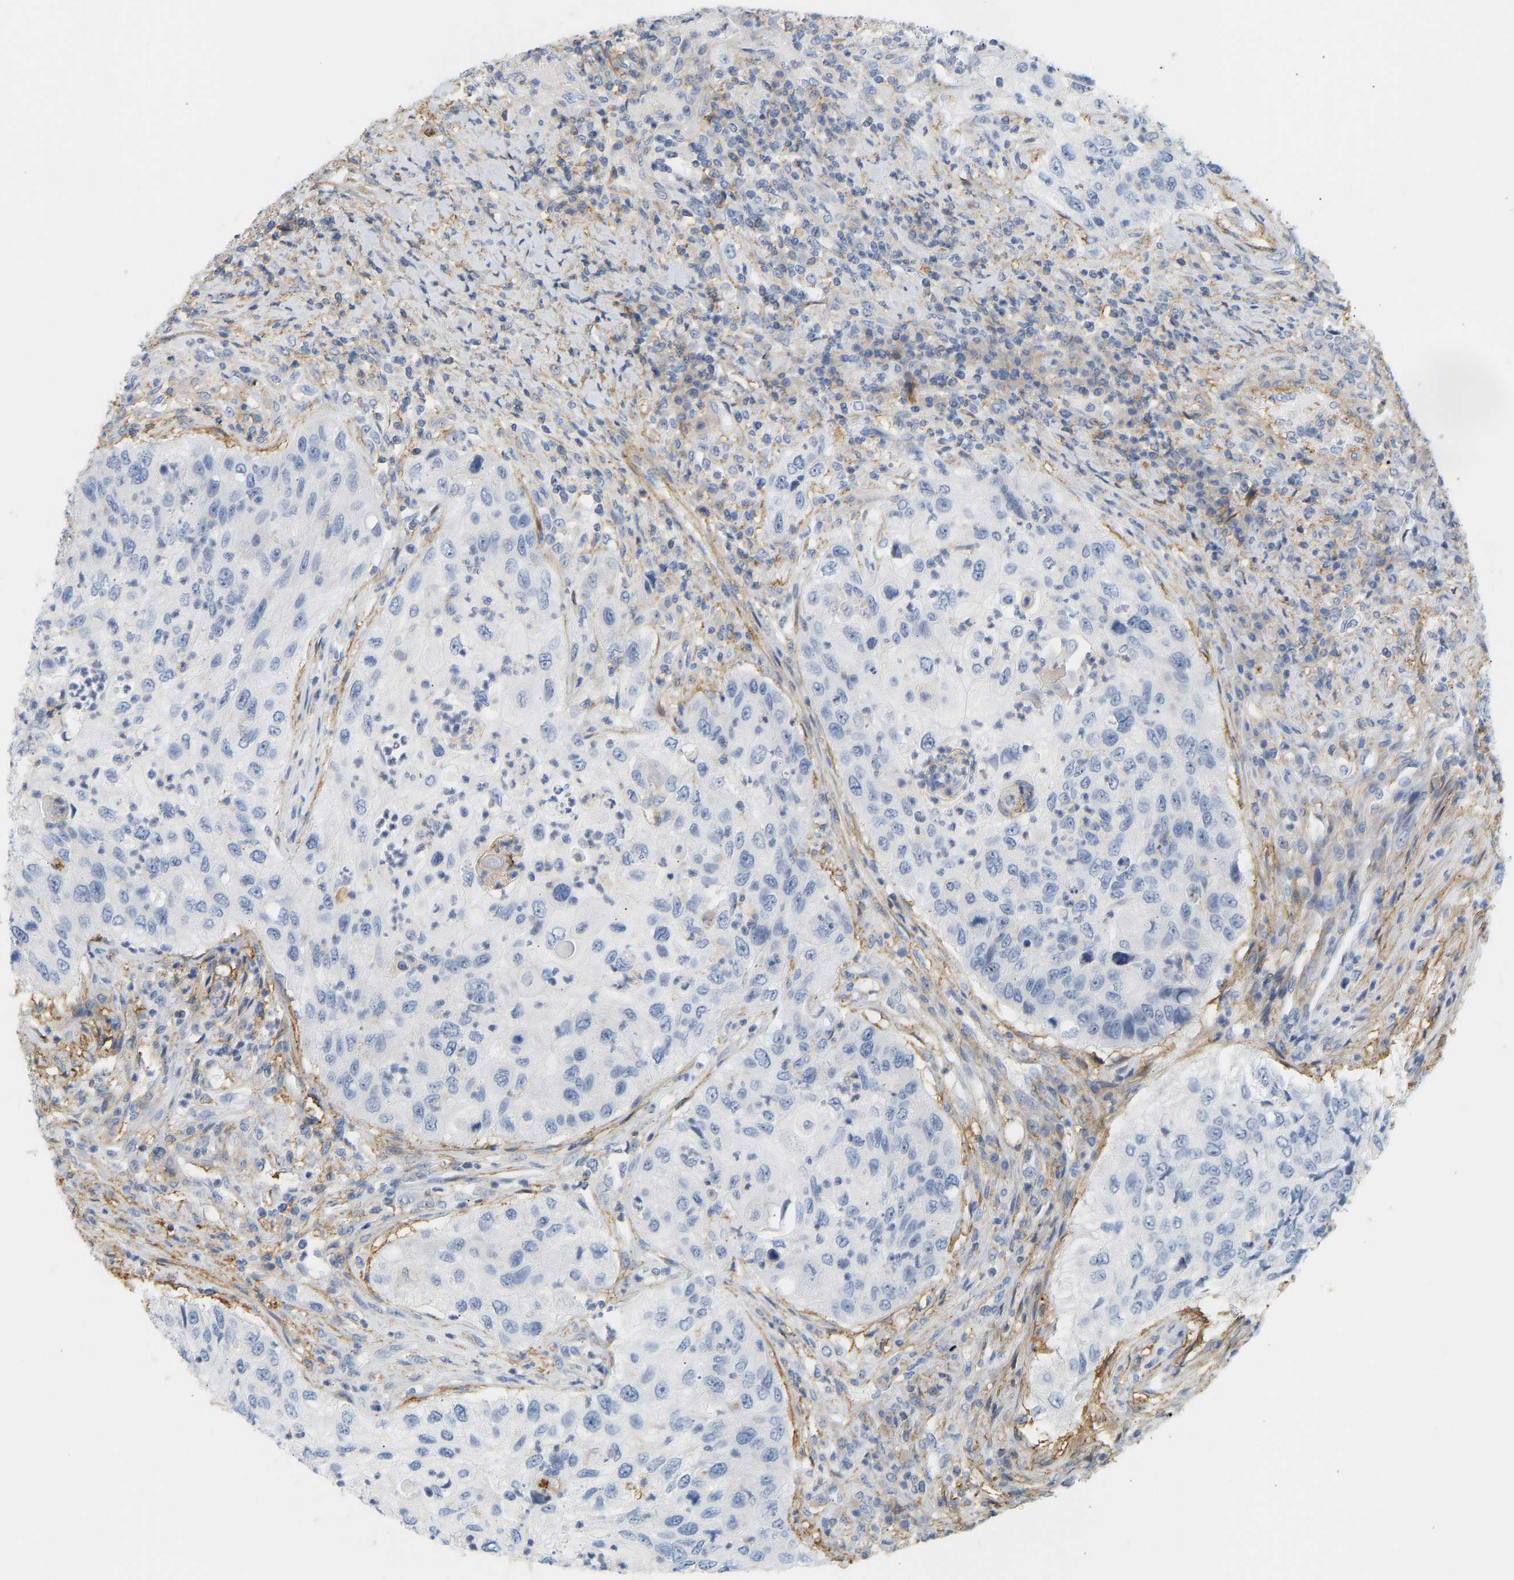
{"staining": {"intensity": "negative", "quantity": "none", "location": "none"}, "tissue": "urothelial cancer", "cell_type": "Tumor cells", "image_type": "cancer", "snomed": [{"axis": "morphology", "description": "Urothelial carcinoma, High grade"}, {"axis": "topography", "description": "Urinary bladder"}], "caption": "A histopathology image of urothelial cancer stained for a protein reveals no brown staining in tumor cells. (Immunohistochemistry (ihc), brightfield microscopy, high magnification).", "gene": "BVES", "patient": {"sex": "female", "age": 60}}